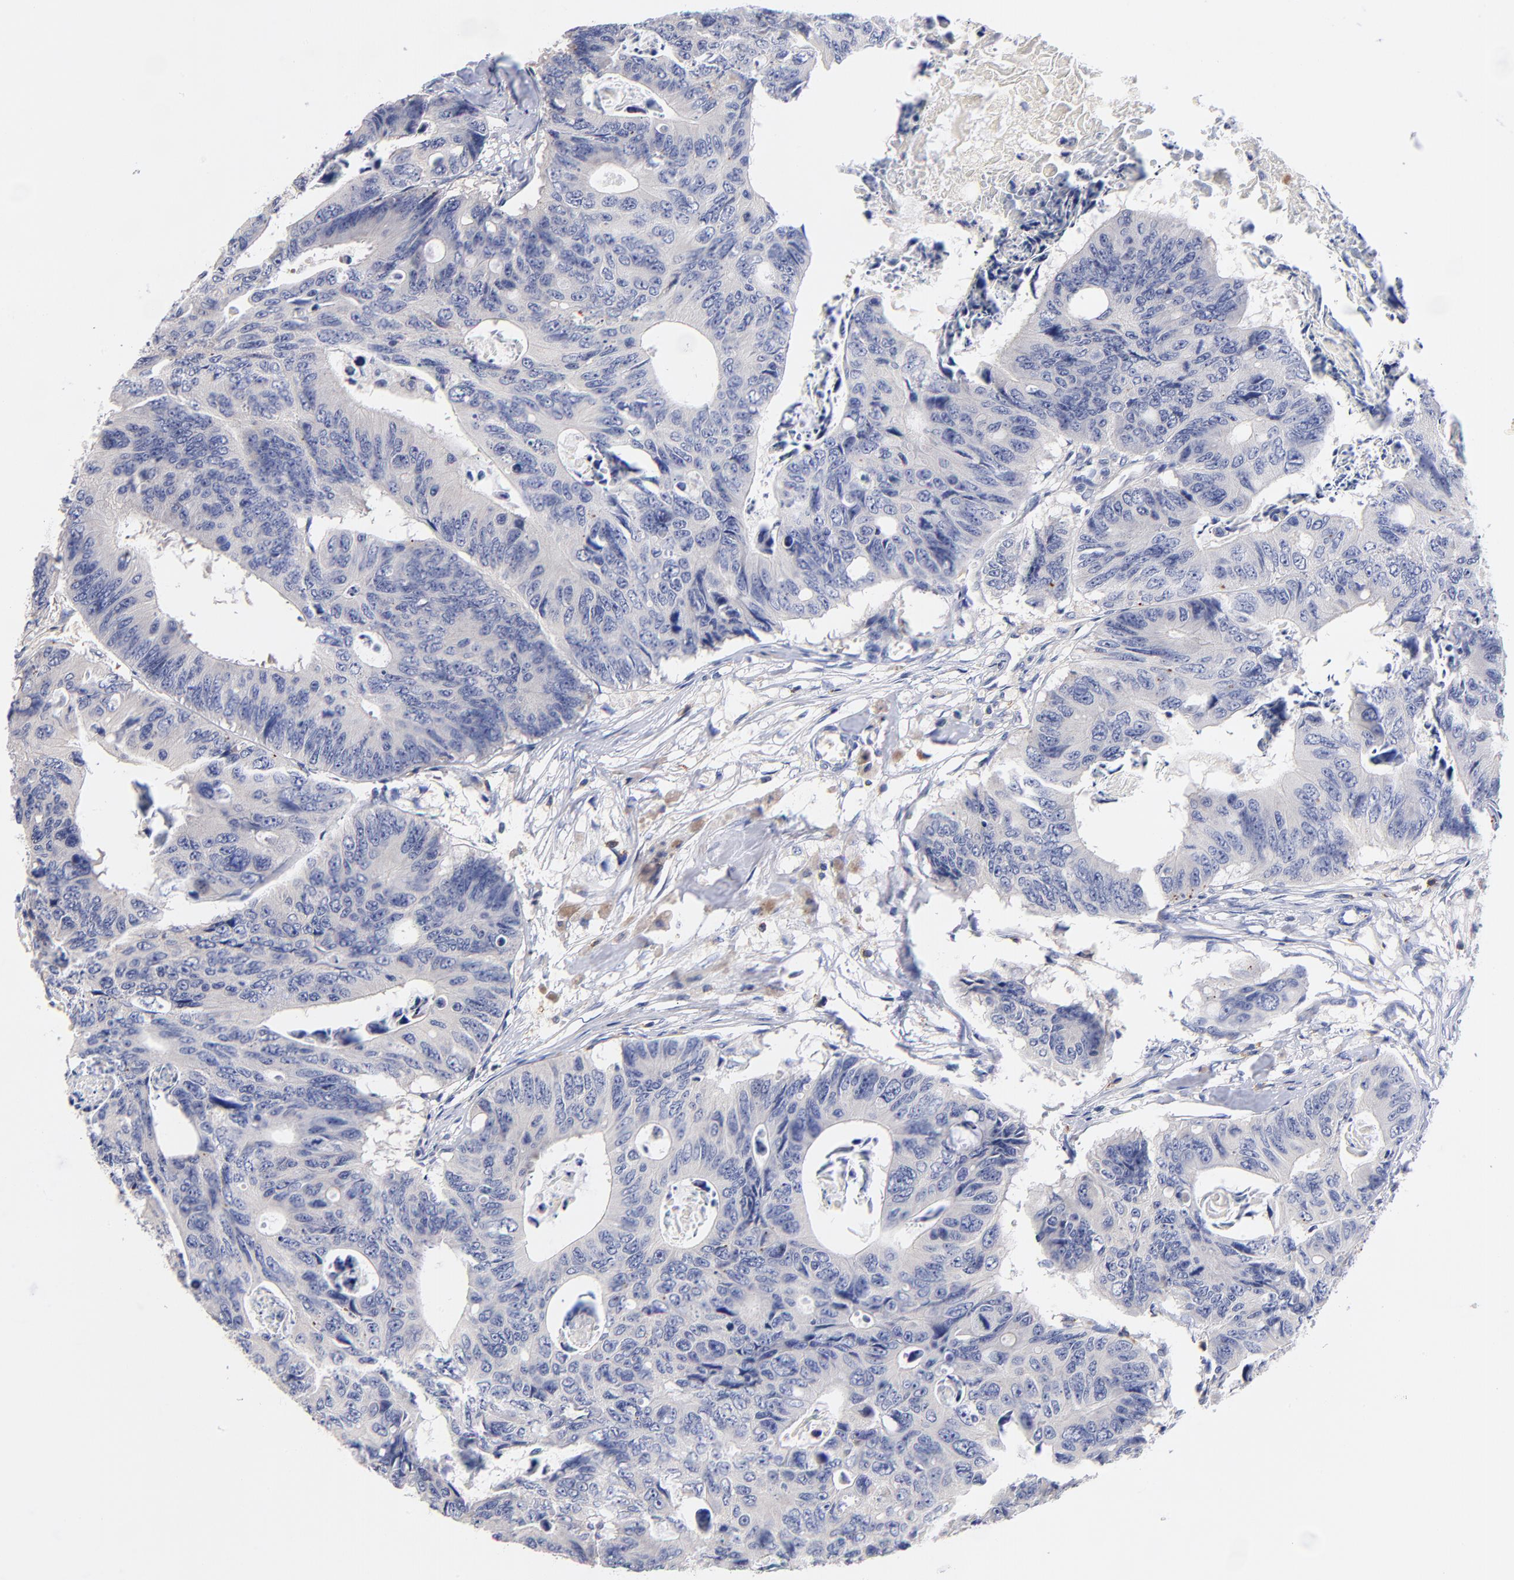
{"staining": {"intensity": "negative", "quantity": "none", "location": "none"}, "tissue": "colorectal cancer", "cell_type": "Tumor cells", "image_type": "cancer", "snomed": [{"axis": "morphology", "description": "Adenocarcinoma, NOS"}, {"axis": "topography", "description": "Colon"}], "caption": "There is no significant staining in tumor cells of colorectal adenocarcinoma.", "gene": "KREMEN2", "patient": {"sex": "female", "age": 55}}